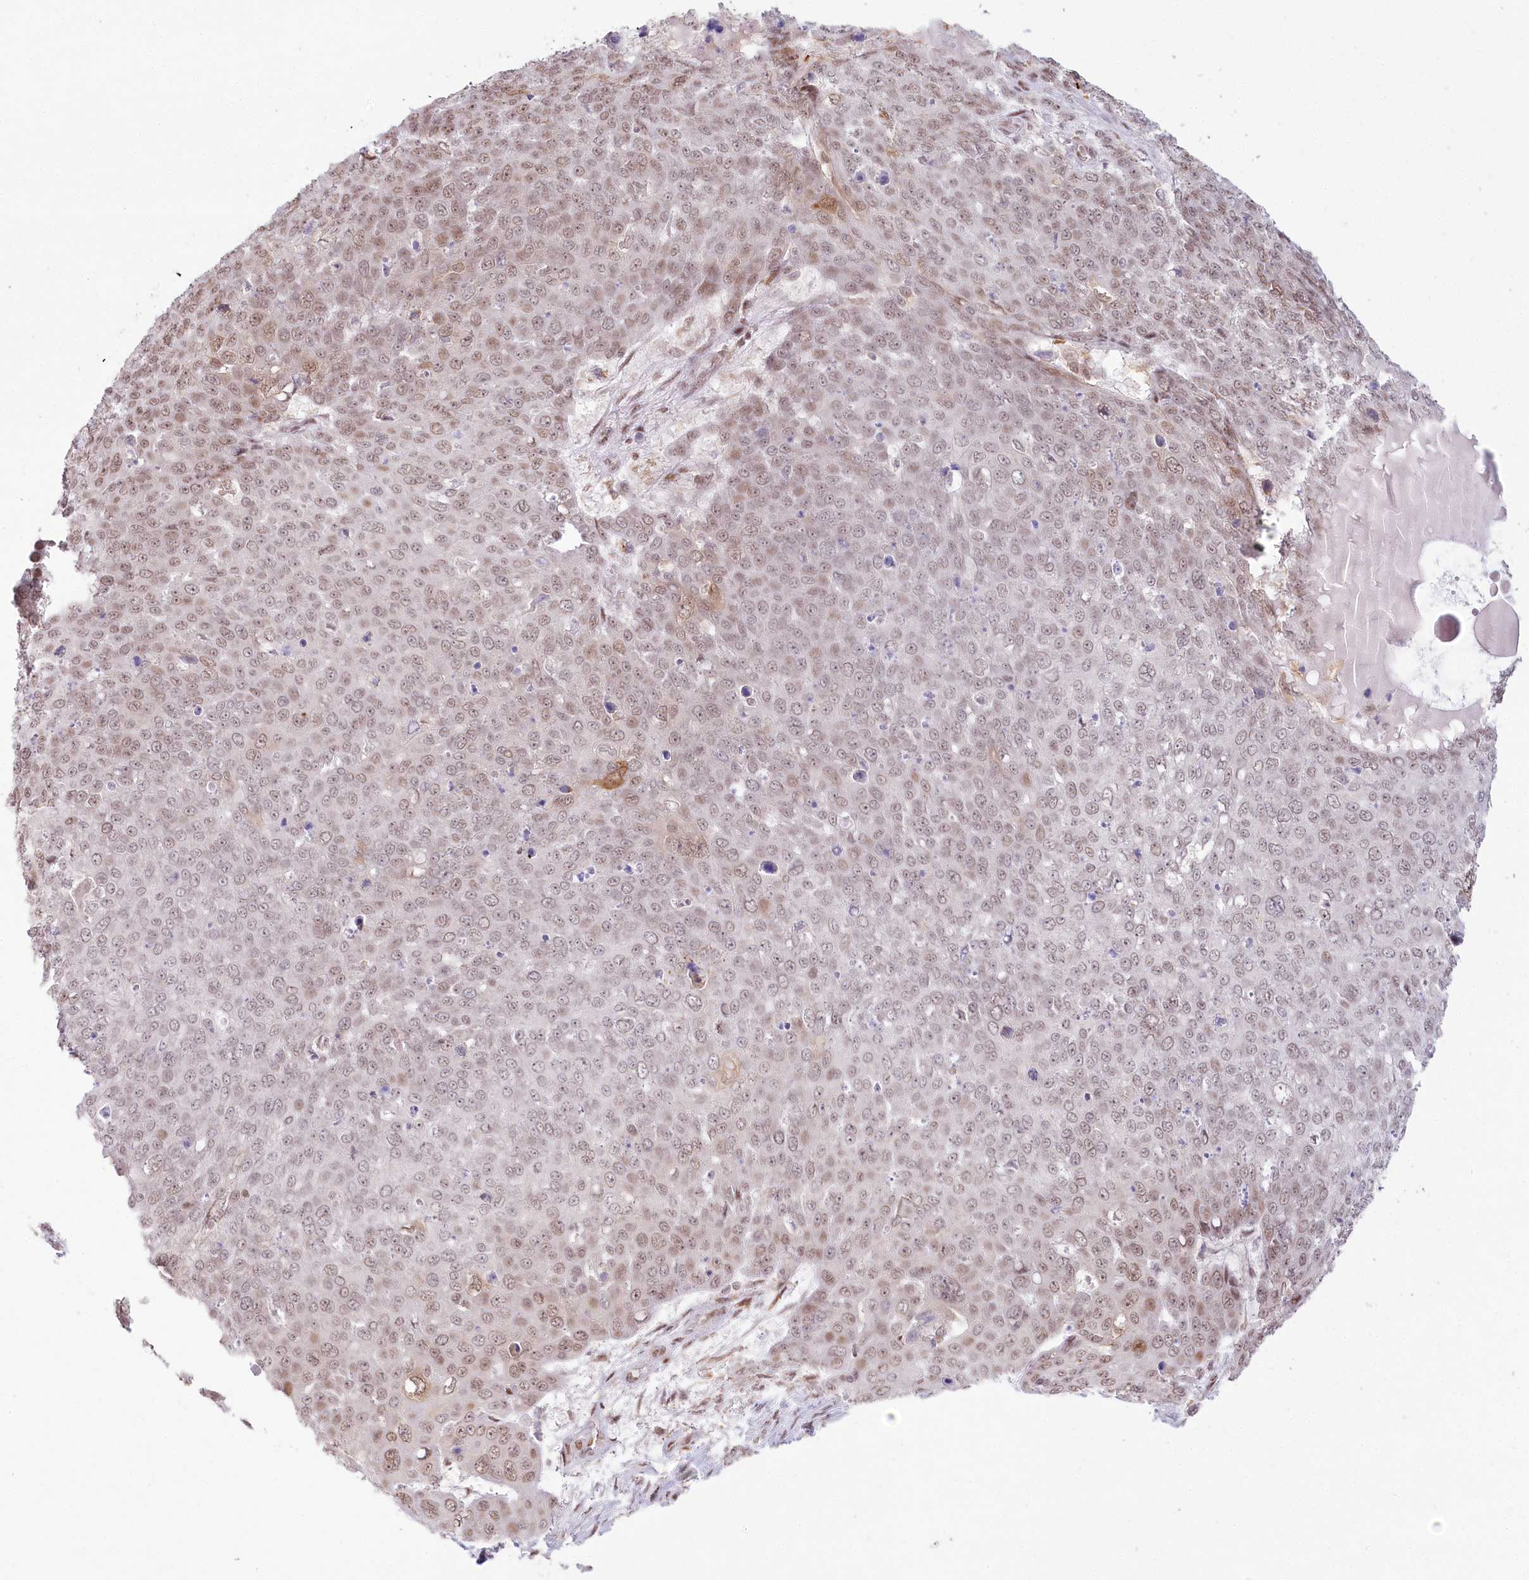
{"staining": {"intensity": "weak", "quantity": "25%-75%", "location": "nuclear"}, "tissue": "skin cancer", "cell_type": "Tumor cells", "image_type": "cancer", "snomed": [{"axis": "morphology", "description": "Squamous cell carcinoma, NOS"}, {"axis": "topography", "description": "Skin"}], "caption": "Protein expression analysis of human skin cancer (squamous cell carcinoma) reveals weak nuclear positivity in approximately 25%-75% of tumor cells.", "gene": "PYURF", "patient": {"sex": "male", "age": 71}}